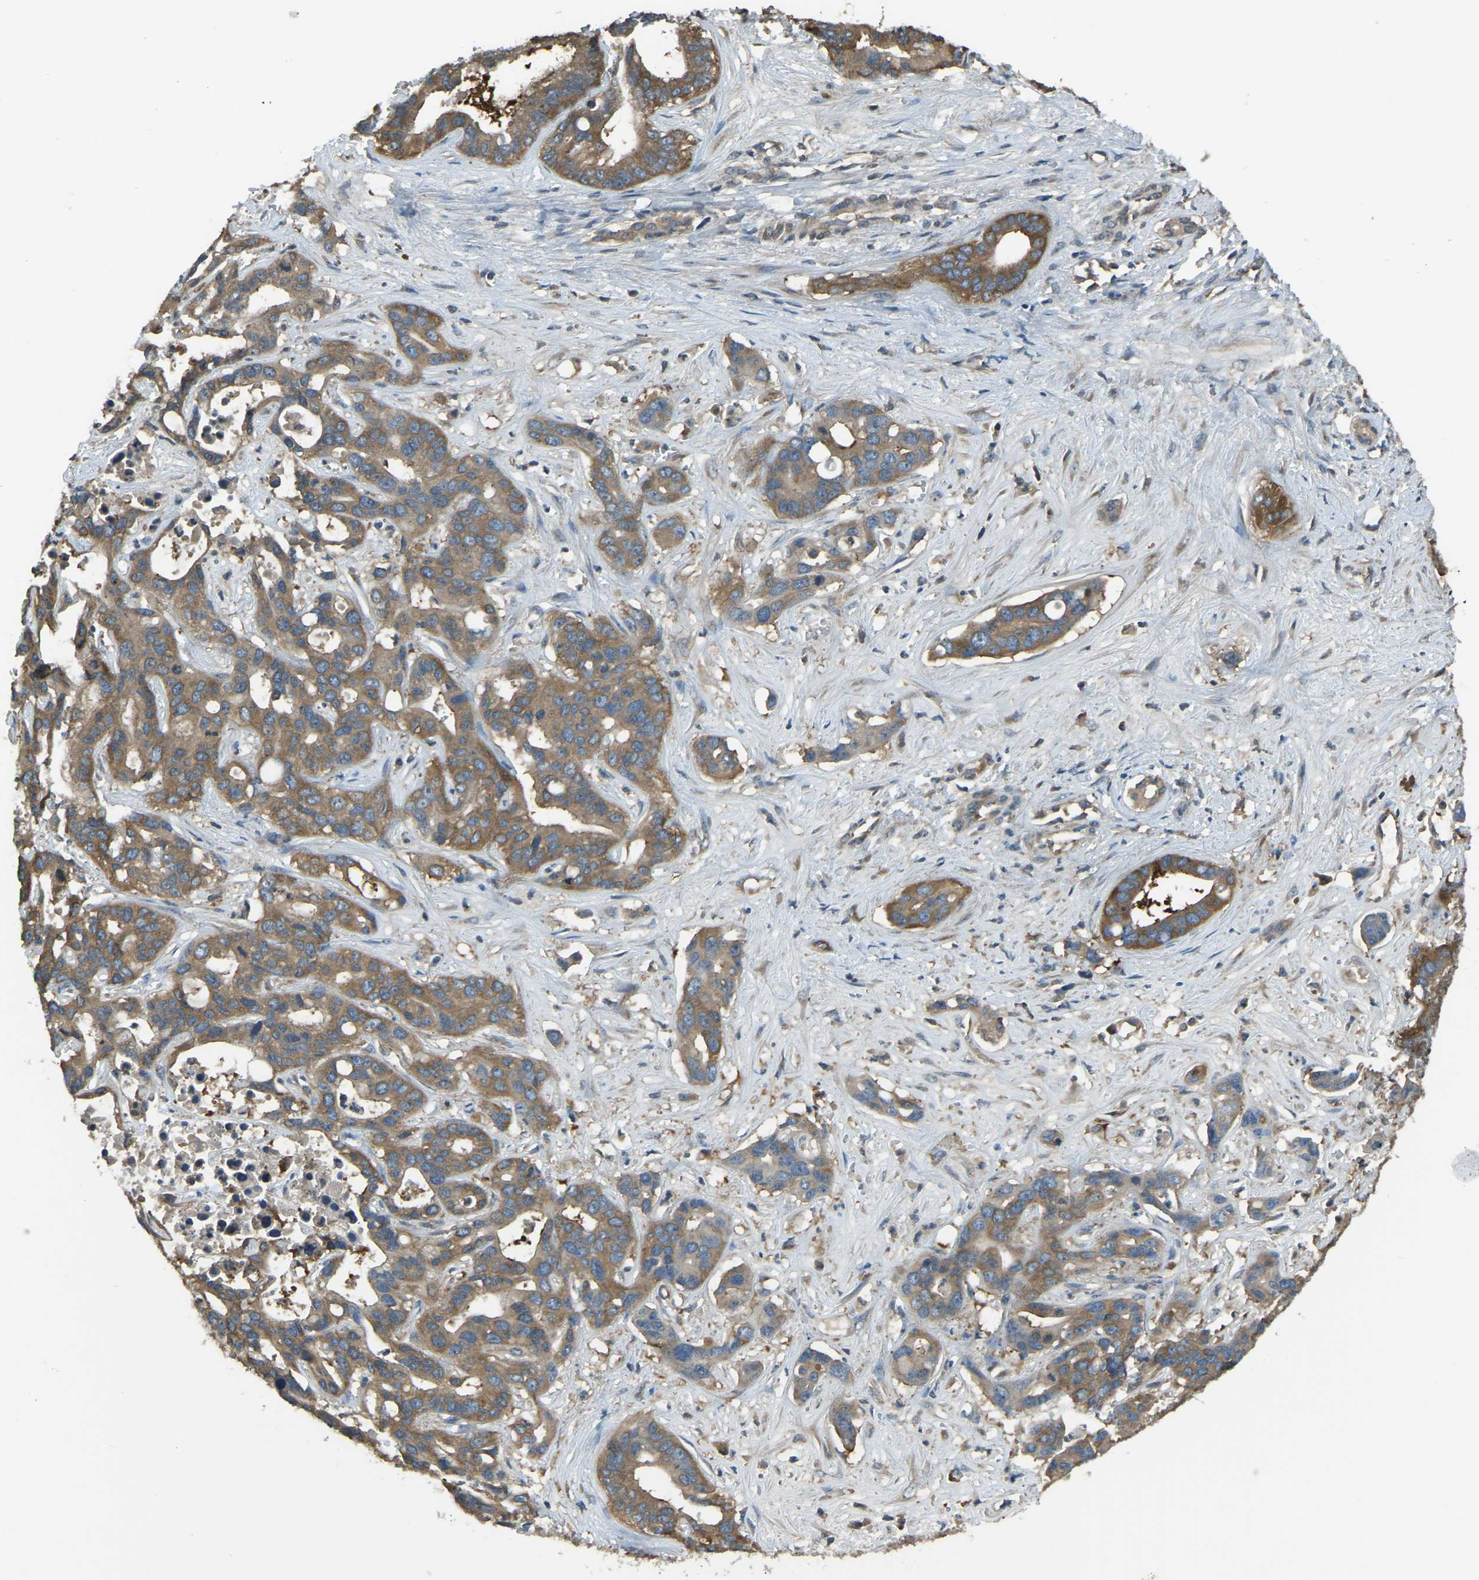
{"staining": {"intensity": "moderate", "quantity": ">75%", "location": "cytoplasmic/membranous"}, "tissue": "liver cancer", "cell_type": "Tumor cells", "image_type": "cancer", "snomed": [{"axis": "morphology", "description": "Cholangiocarcinoma"}, {"axis": "topography", "description": "Liver"}], "caption": "Liver cancer (cholangiocarcinoma) stained with a brown dye exhibits moderate cytoplasmic/membranous positive positivity in about >75% of tumor cells.", "gene": "AIMP1", "patient": {"sex": "female", "age": 65}}